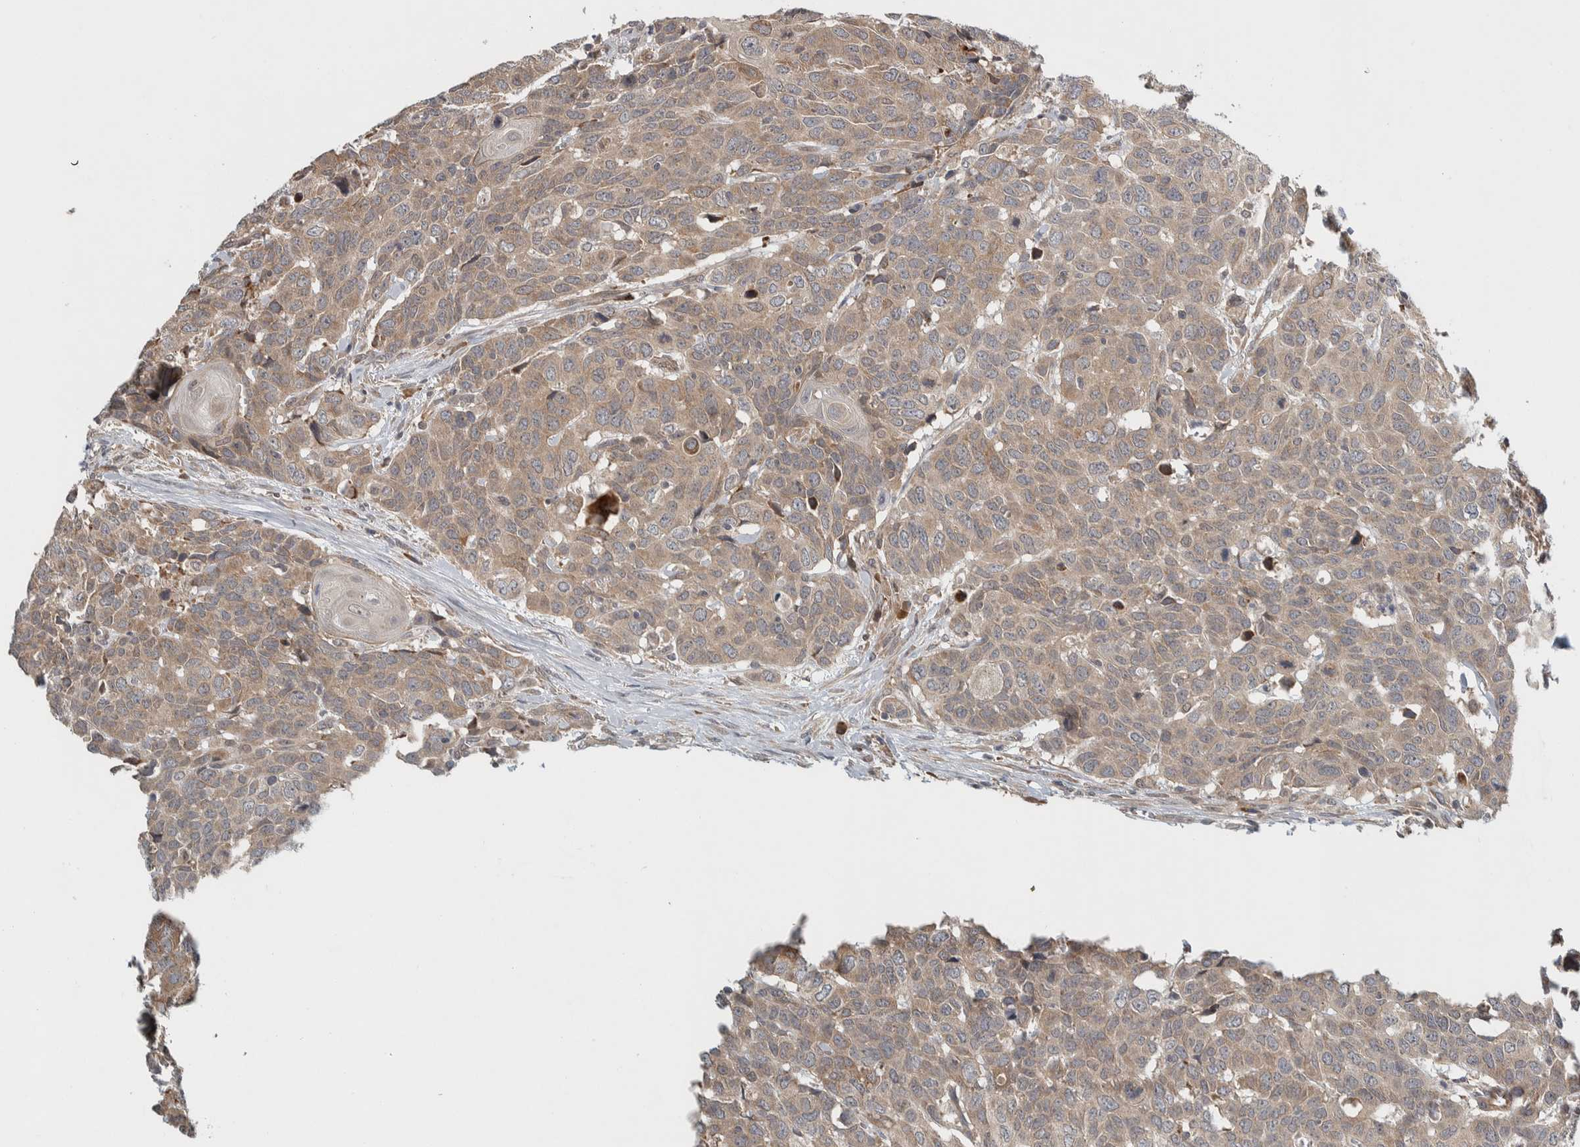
{"staining": {"intensity": "weak", "quantity": ">75%", "location": "cytoplasmic/membranous"}, "tissue": "head and neck cancer", "cell_type": "Tumor cells", "image_type": "cancer", "snomed": [{"axis": "morphology", "description": "Squamous cell carcinoma, NOS"}, {"axis": "topography", "description": "Head-Neck"}], "caption": "High-magnification brightfield microscopy of head and neck cancer (squamous cell carcinoma) stained with DAB (brown) and counterstained with hematoxylin (blue). tumor cells exhibit weak cytoplasmic/membranous staining is appreciated in about>75% of cells.", "gene": "TBC1D31", "patient": {"sex": "male", "age": 66}}